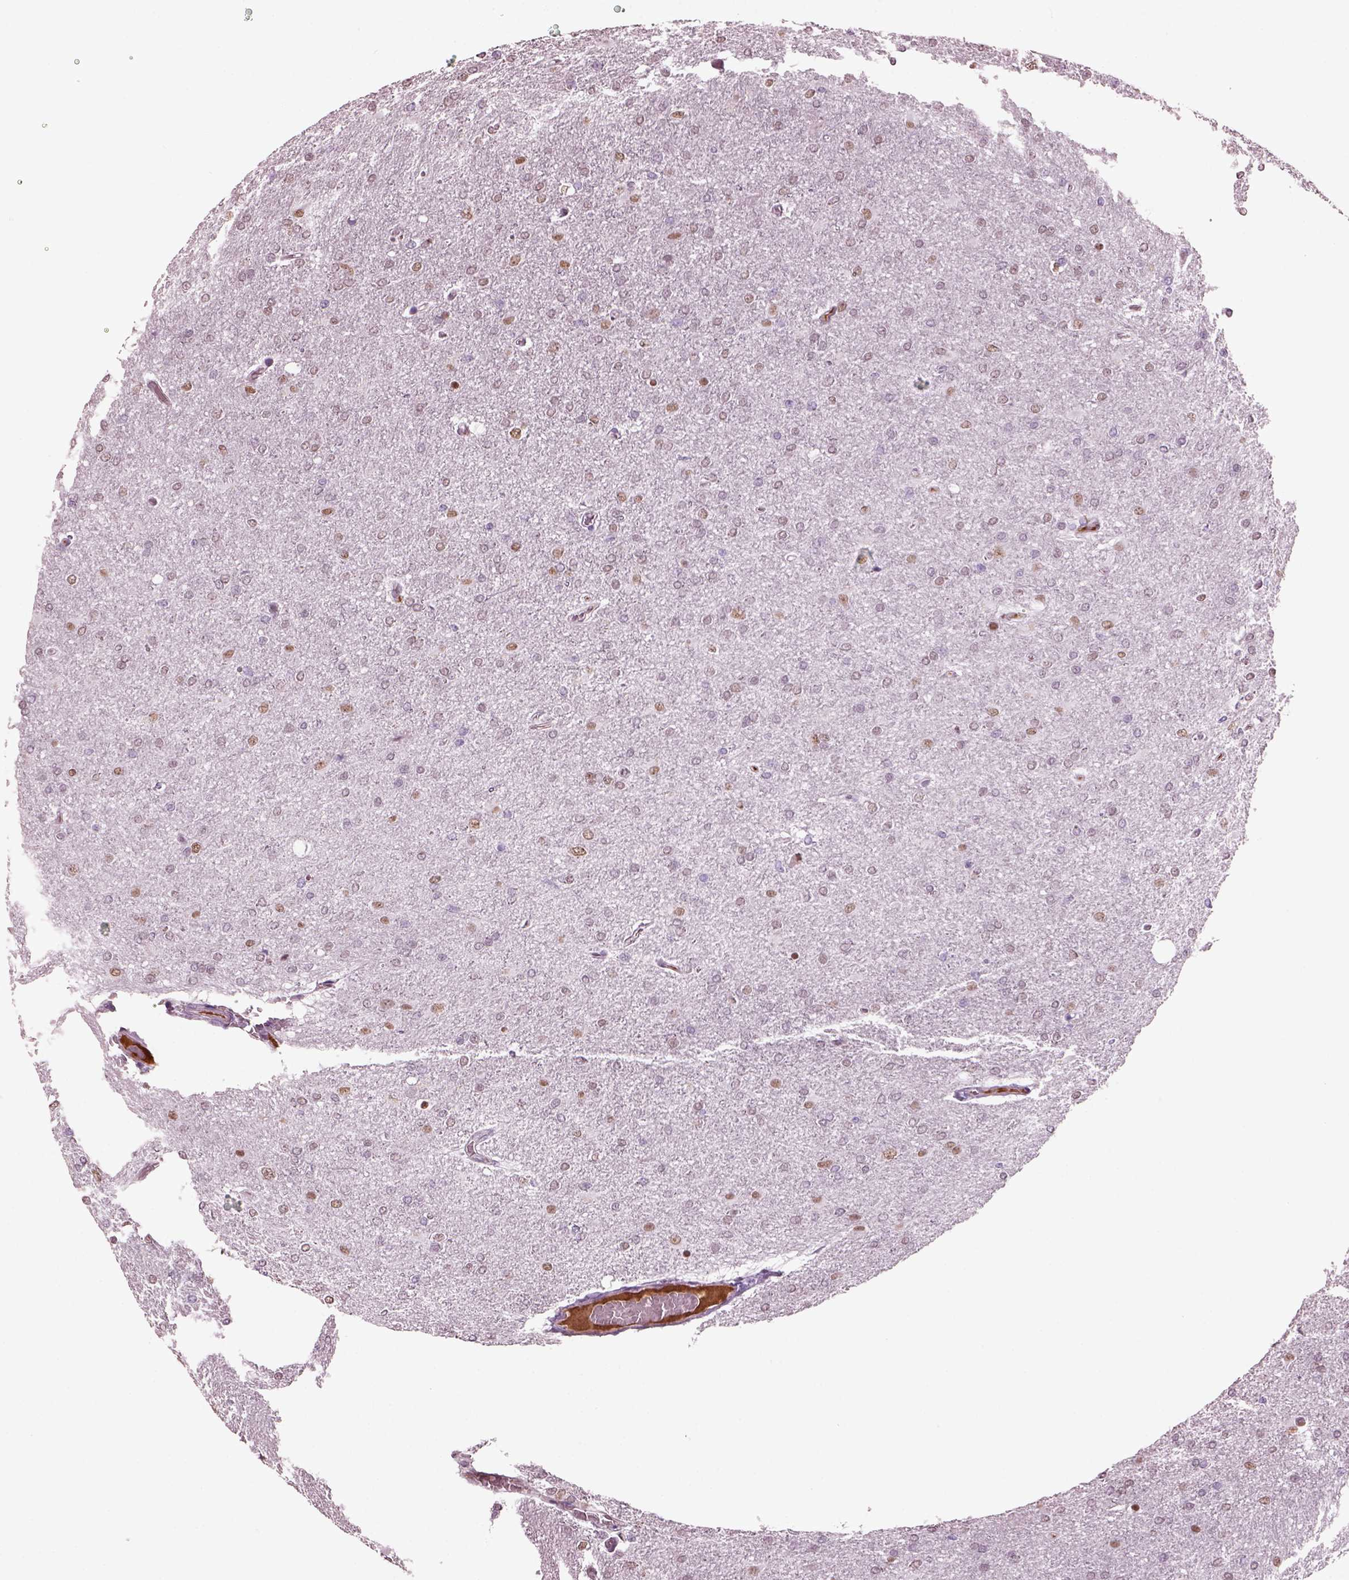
{"staining": {"intensity": "weak", "quantity": "<25%", "location": "nuclear"}, "tissue": "glioma", "cell_type": "Tumor cells", "image_type": "cancer", "snomed": [{"axis": "morphology", "description": "Glioma, malignant, High grade"}, {"axis": "topography", "description": "Cerebral cortex"}], "caption": "Immunohistochemical staining of human malignant glioma (high-grade) exhibits no significant expression in tumor cells.", "gene": "KRTAP3-2", "patient": {"sex": "male", "age": 70}}